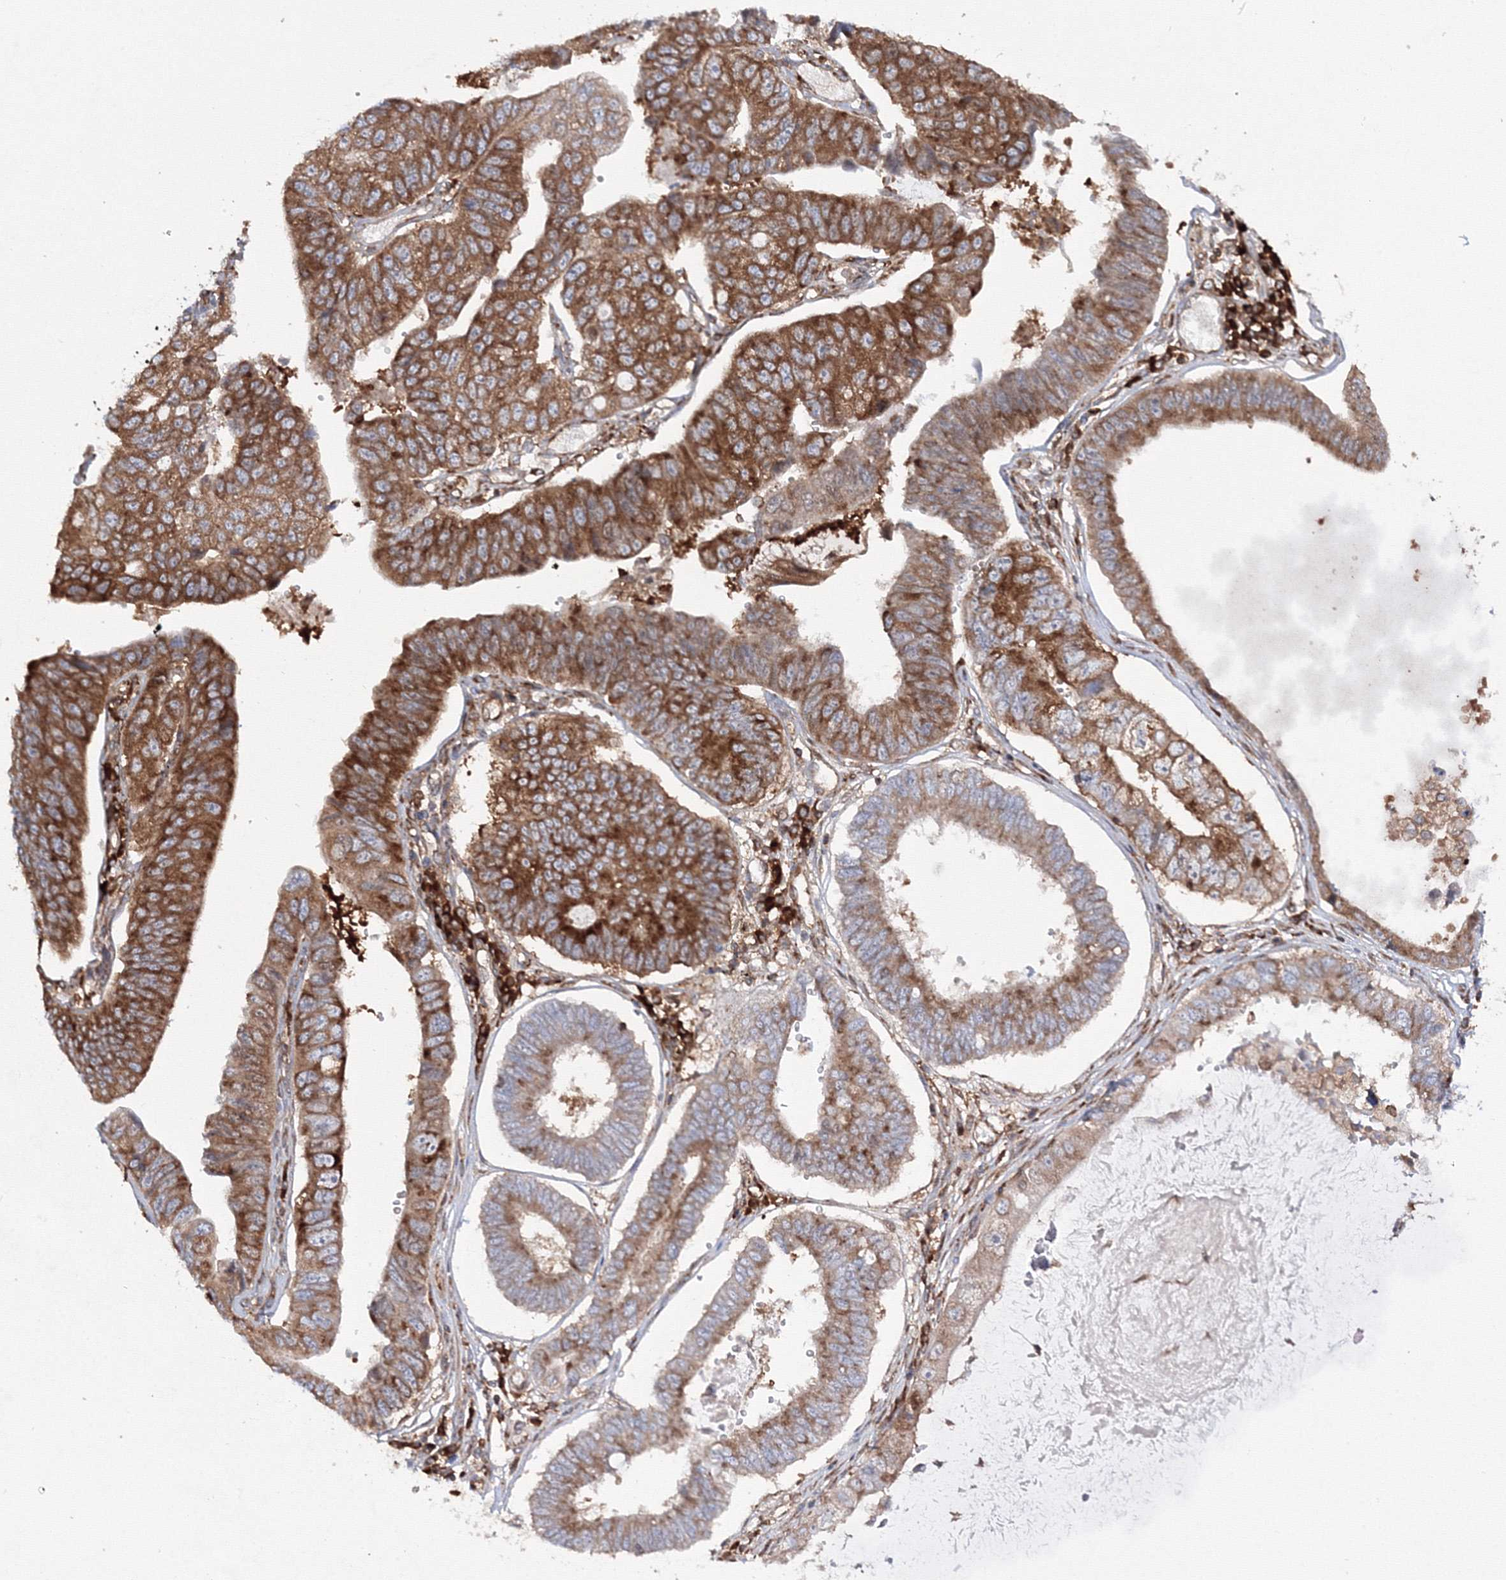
{"staining": {"intensity": "moderate", "quantity": ">75%", "location": "cytoplasmic/membranous"}, "tissue": "stomach cancer", "cell_type": "Tumor cells", "image_type": "cancer", "snomed": [{"axis": "morphology", "description": "Adenocarcinoma, NOS"}, {"axis": "topography", "description": "Stomach"}], "caption": "Tumor cells reveal medium levels of moderate cytoplasmic/membranous positivity in about >75% of cells in human stomach cancer. (DAB (3,3'-diaminobenzidine) IHC with brightfield microscopy, high magnification).", "gene": "HARS1", "patient": {"sex": "male", "age": 59}}